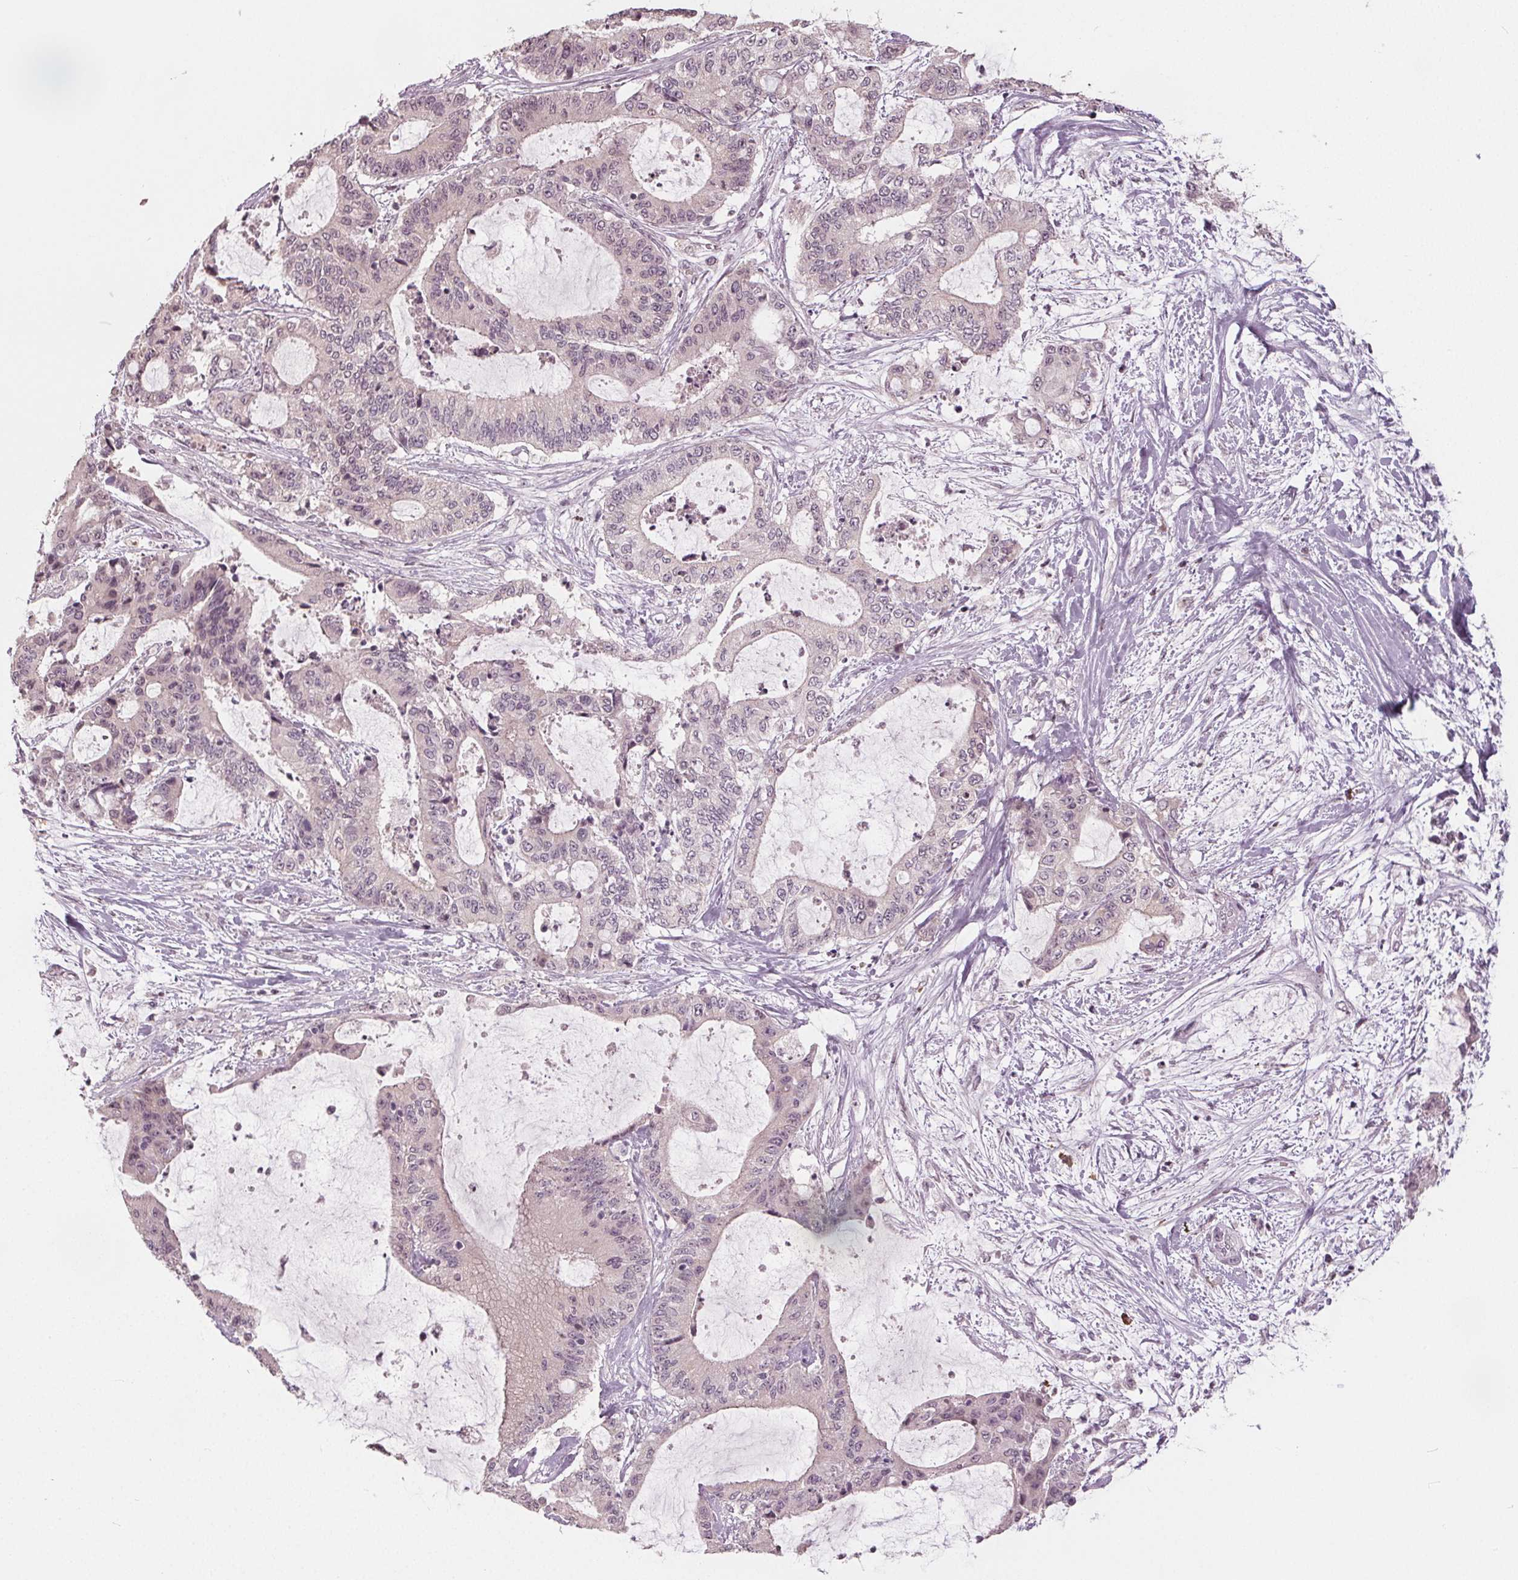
{"staining": {"intensity": "negative", "quantity": "none", "location": "none"}, "tissue": "liver cancer", "cell_type": "Tumor cells", "image_type": "cancer", "snomed": [{"axis": "morphology", "description": "Cholangiocarcinoma"}, {"axis": "topography", "description": "Liver"}], "caption": "A photomicrograph of liver cancer stained for a protein exhibits no brown staining in tumor cells.", "gene": "CXCL16", "patient": {"sex": "female", "age": 73}}